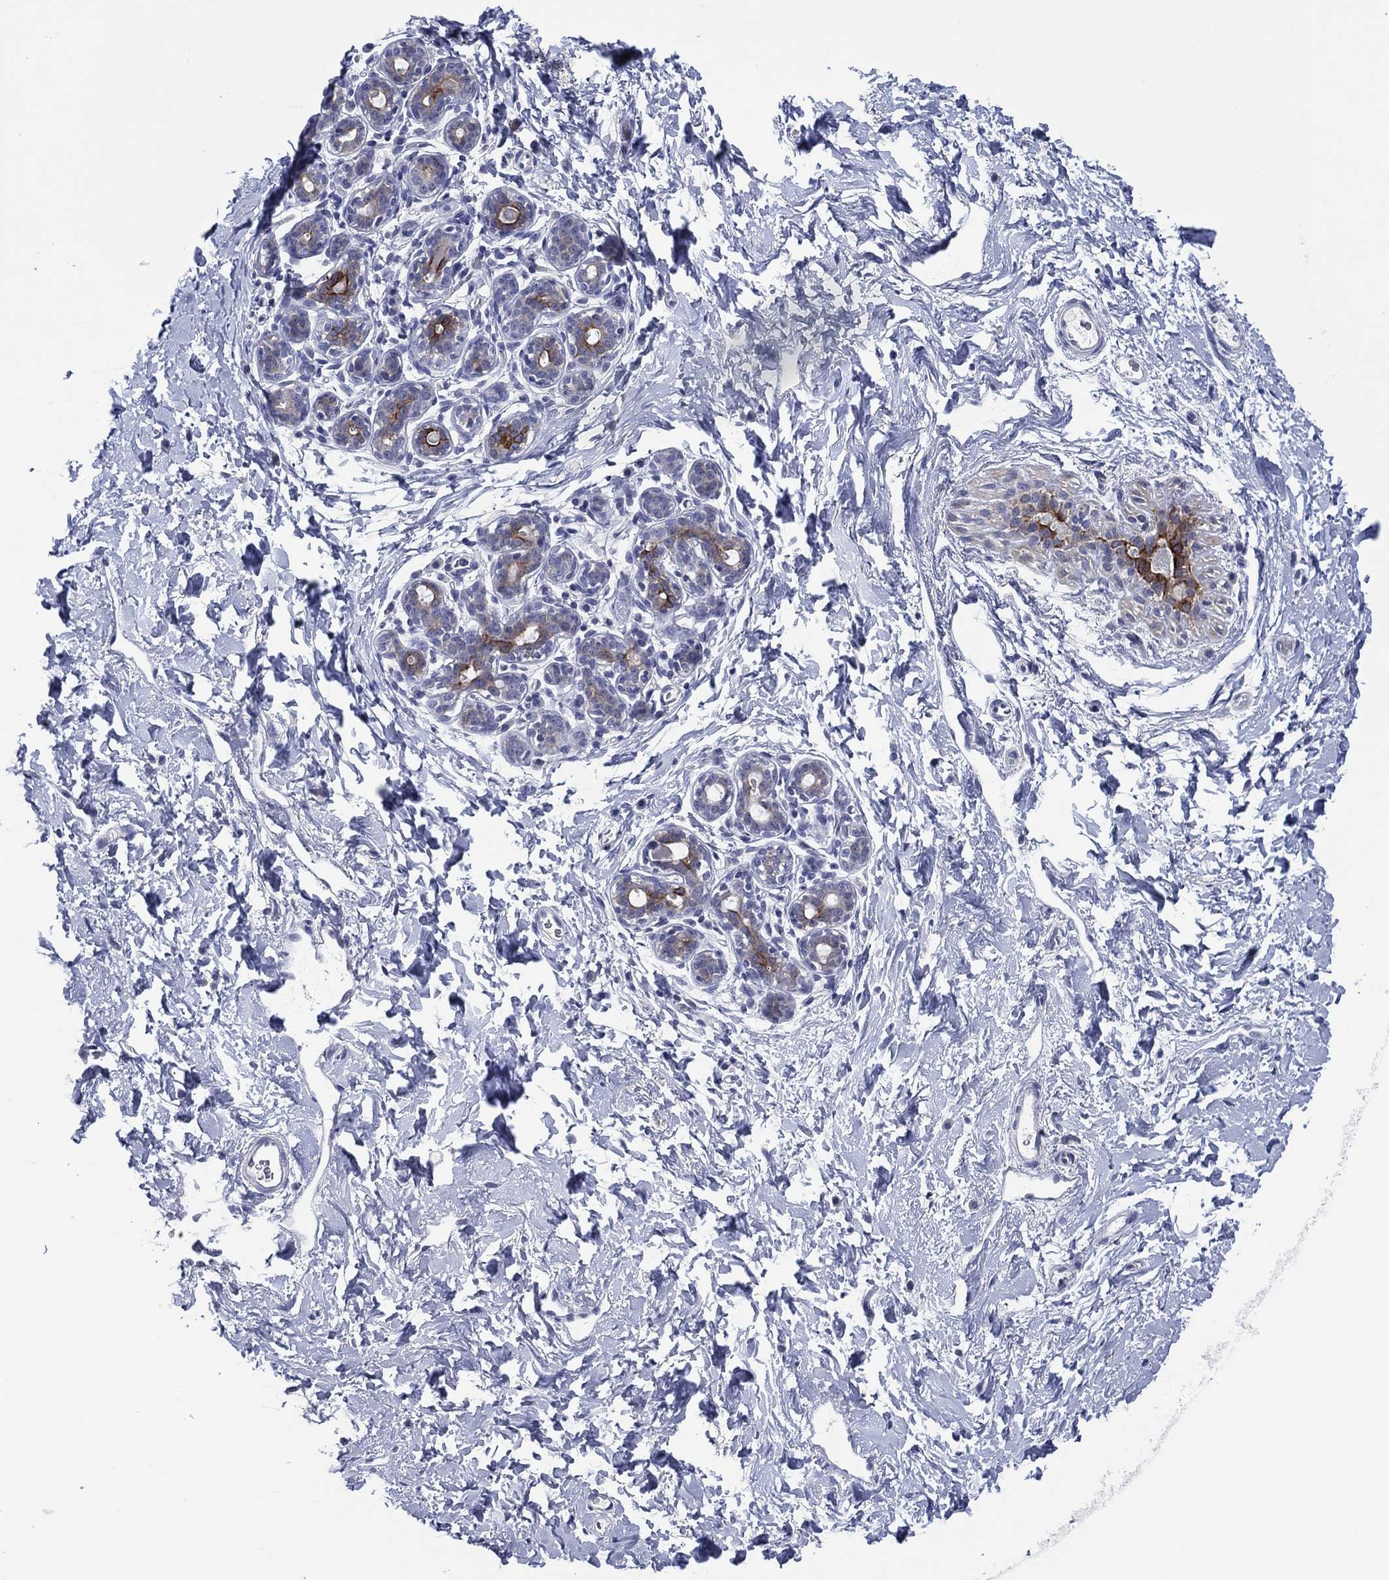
{"staining": {"intensity": "strong", "quantity": "<25%", "location": "cytoplasmic/membranous"}, "tissue": "breast", "cell_type": "Glandular cells", "image_type": "normal", "snomed": [{"axis": "morphology", "description": "Normal tissue, NOS"}, {"axis": "topography", "description": "Breast"}], "caption": "Protein expression analysis of benign breast demonstrates strong cytoplasmic/membranous staining in about <25% of glandular cells.", "gene": "TRIM31", "patient": {"sex": "female", "age": 43}}